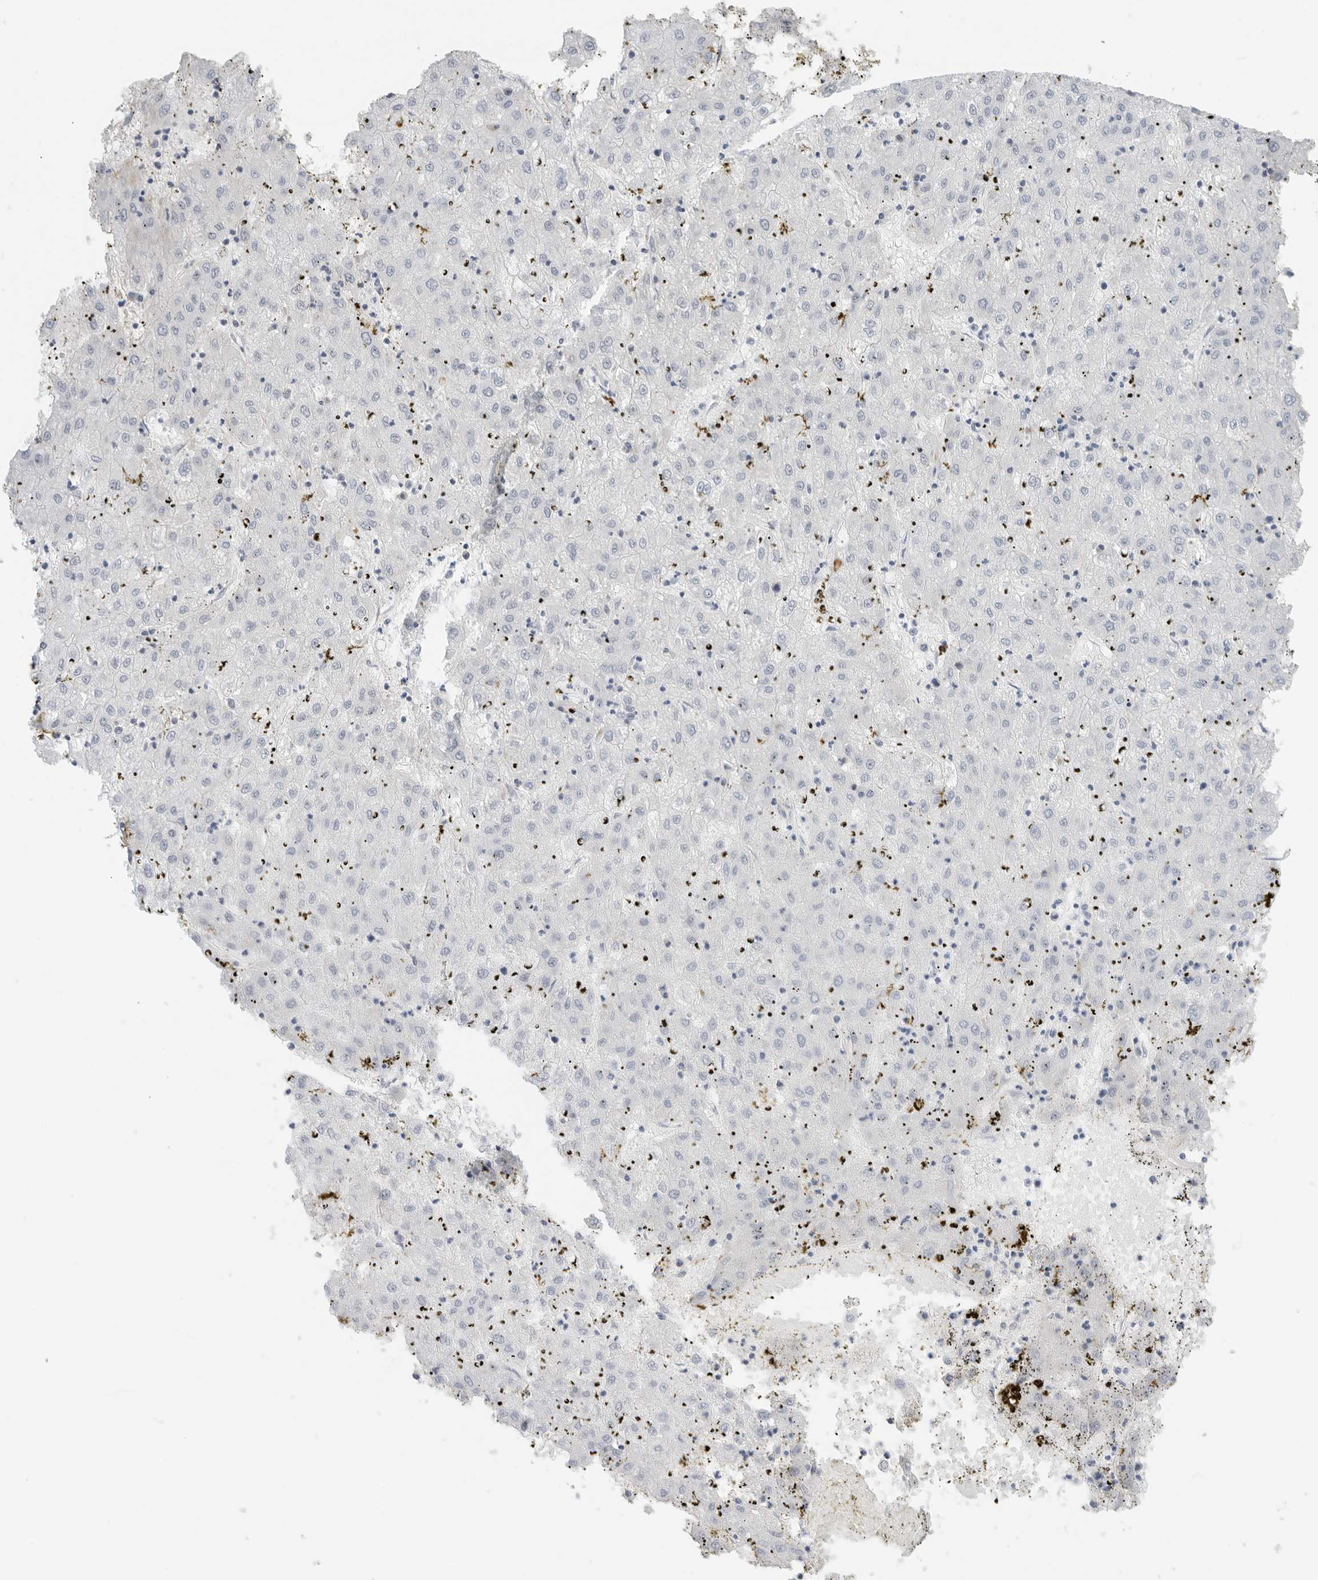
{"staining": {"intensity": "negative", "quantity": "none", "location": "none"}, "tissue": "liver cancer", "cell_type": "Tumor cells", "image_type": "cancer", "snomed": [{"axis": "morphology", "description": "Carcinoma, Hepatocellular, NOS"}, {"axis": "topography", "description": "Liver"}], "caption": "Immunohistochemistry (IHC) image of liver cancer (hepatocellular carcinoma) stained for a protein (brown), which demonstrates no staining in tumor cells.", "gene": "RC3H1", "patient": {"sex": "male", "age": 72}}